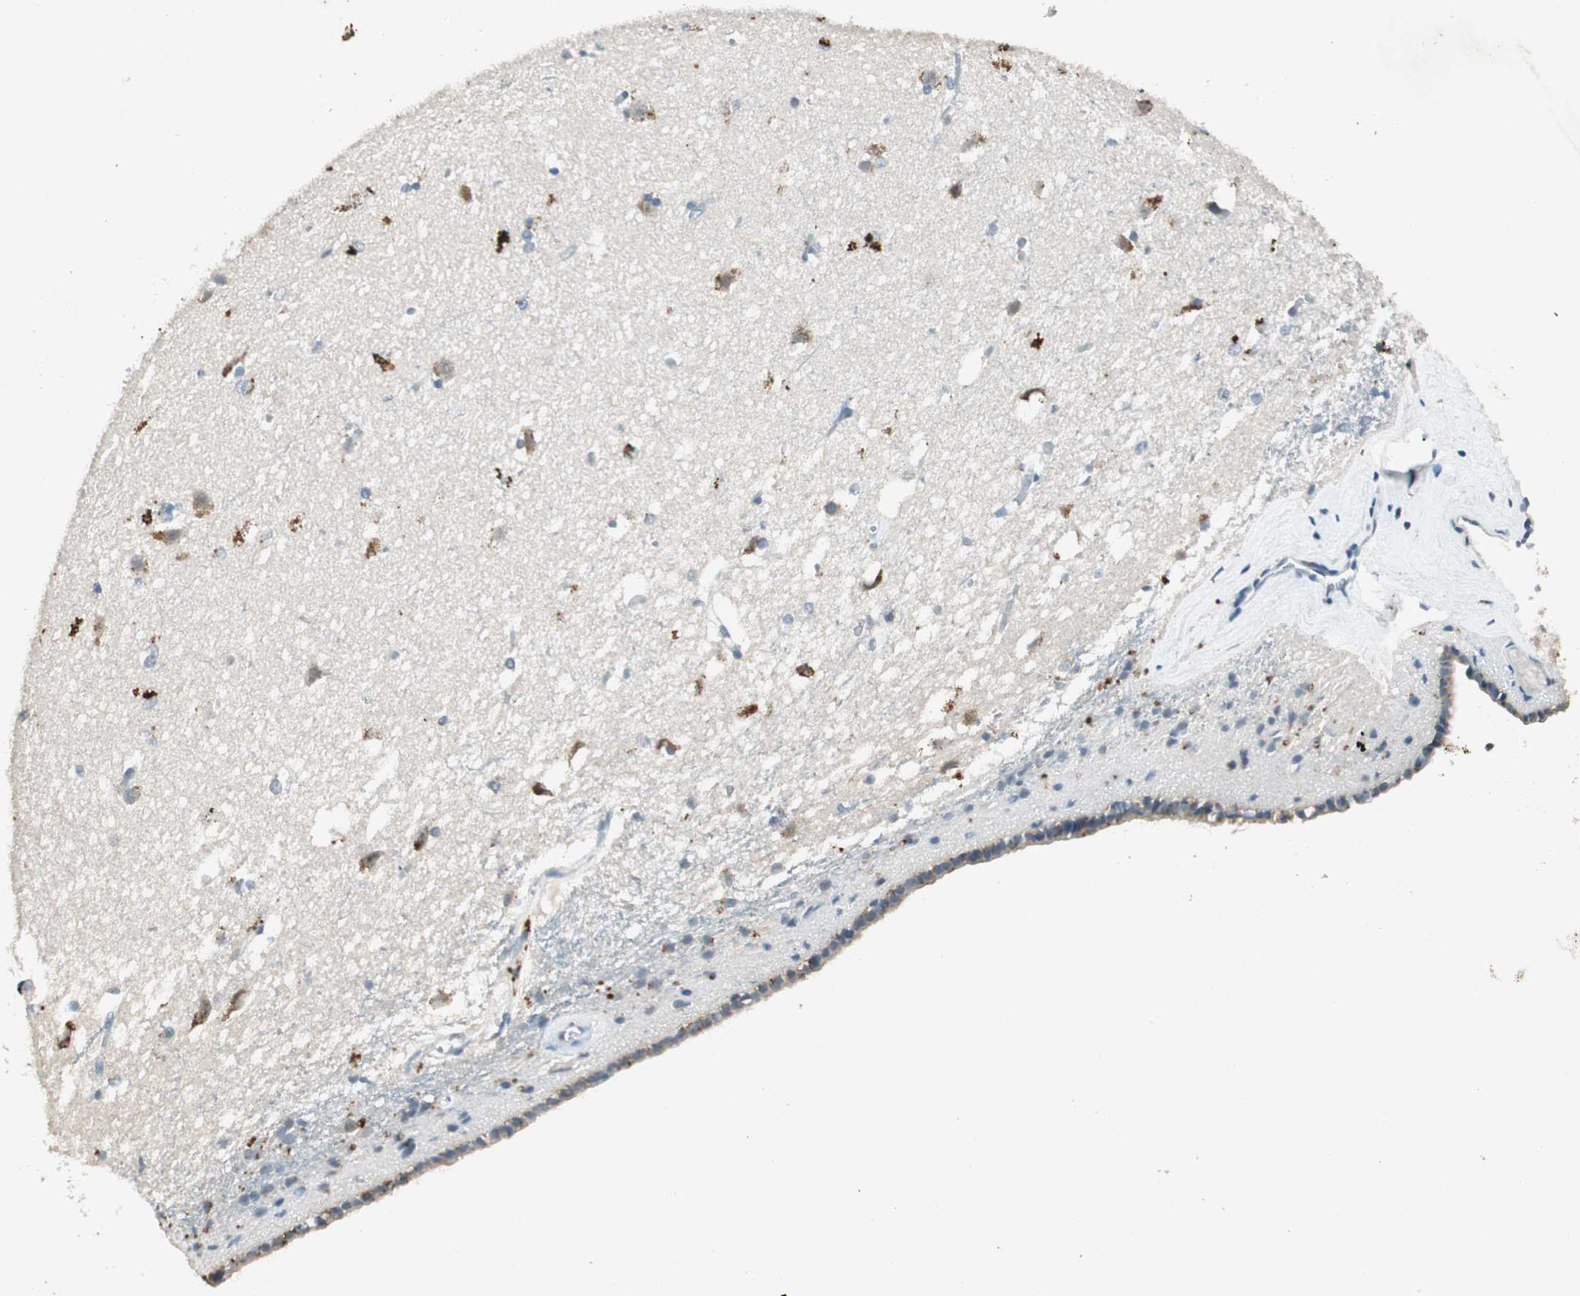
{"staining": {"intensity": "moderate", "quantity": "<25%", "location": "cytoplasmic/membranous"}, "tissue": "caudate", "cell_type": "Glial cells", "image_type": "normal", "snomed": [{"axis": "morphology", "description": "Normal tissue, NOS"}, {"axis": "topography", "description": "Lateral ventricle wall"}], "caption": "Glial cells demonstrate low levels of moderate cytoplasmic/membranous positivity in approximately <25% of cells in unremarkable caudate.", "gene": "NKAIN1", "patient": {"sex": "female", "age": 19}}